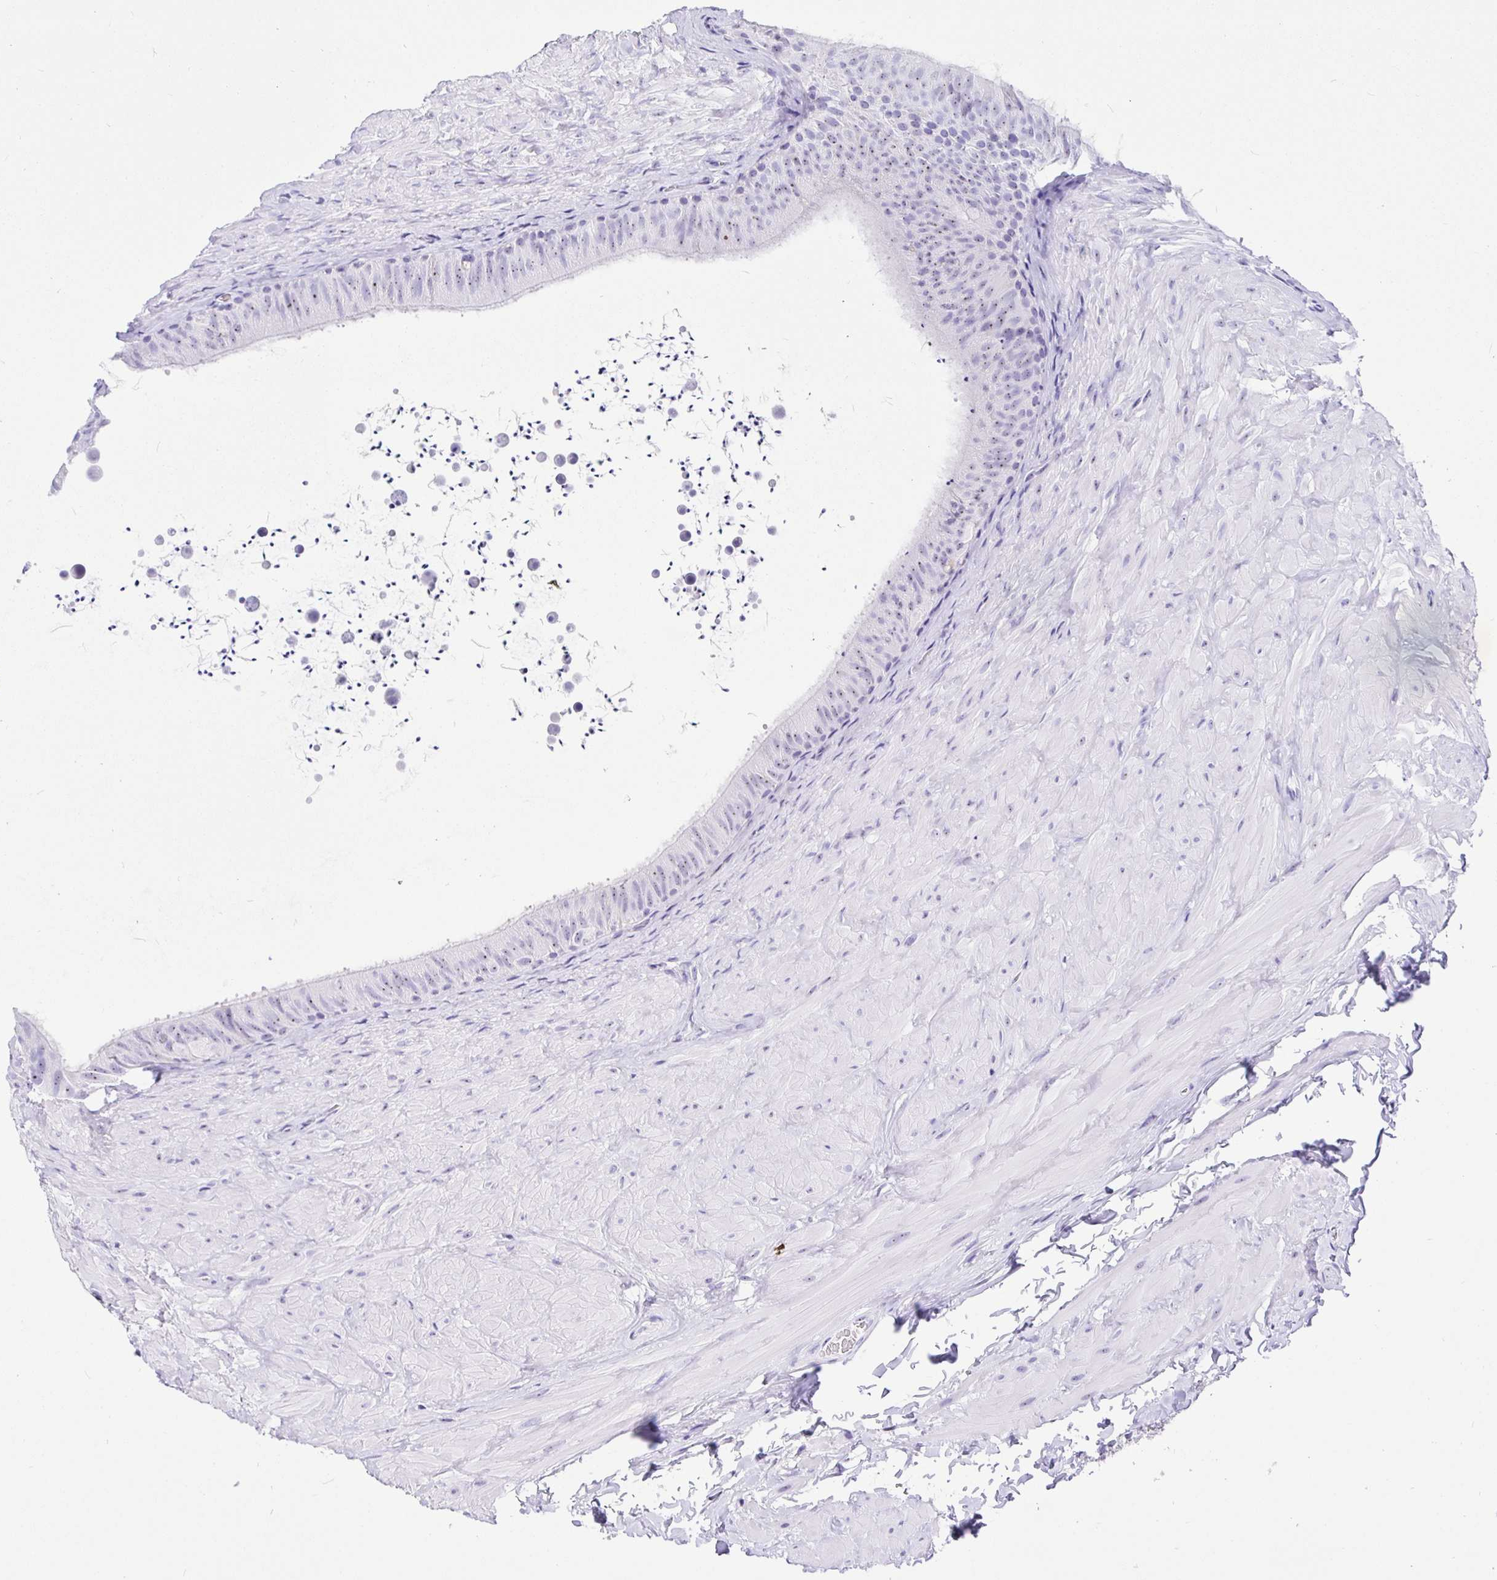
{"staining": {"intensity": "weak", "quantity": "25%-75%", "location": "nuclear"}, "tissue": "epididymis", "cell_type": "Glandular cells", "image_type": "normal", "snomed": [{"axis": "morphology", "description": "Normal tissue, NOS"}, {"axis": "topography", "description": "Epididymis, spermatic cord, NOS"}, {"axis": "topography", "description": "Epididymis"}], "caption": "Unremarkable epididymis exhibits weak nuclear staining in approximately 25%-75% of glandular cells, visualized by immunohistochemistry.", "gene": "PRAMEF18", "patient": {"sex": "male", "age": 31}}